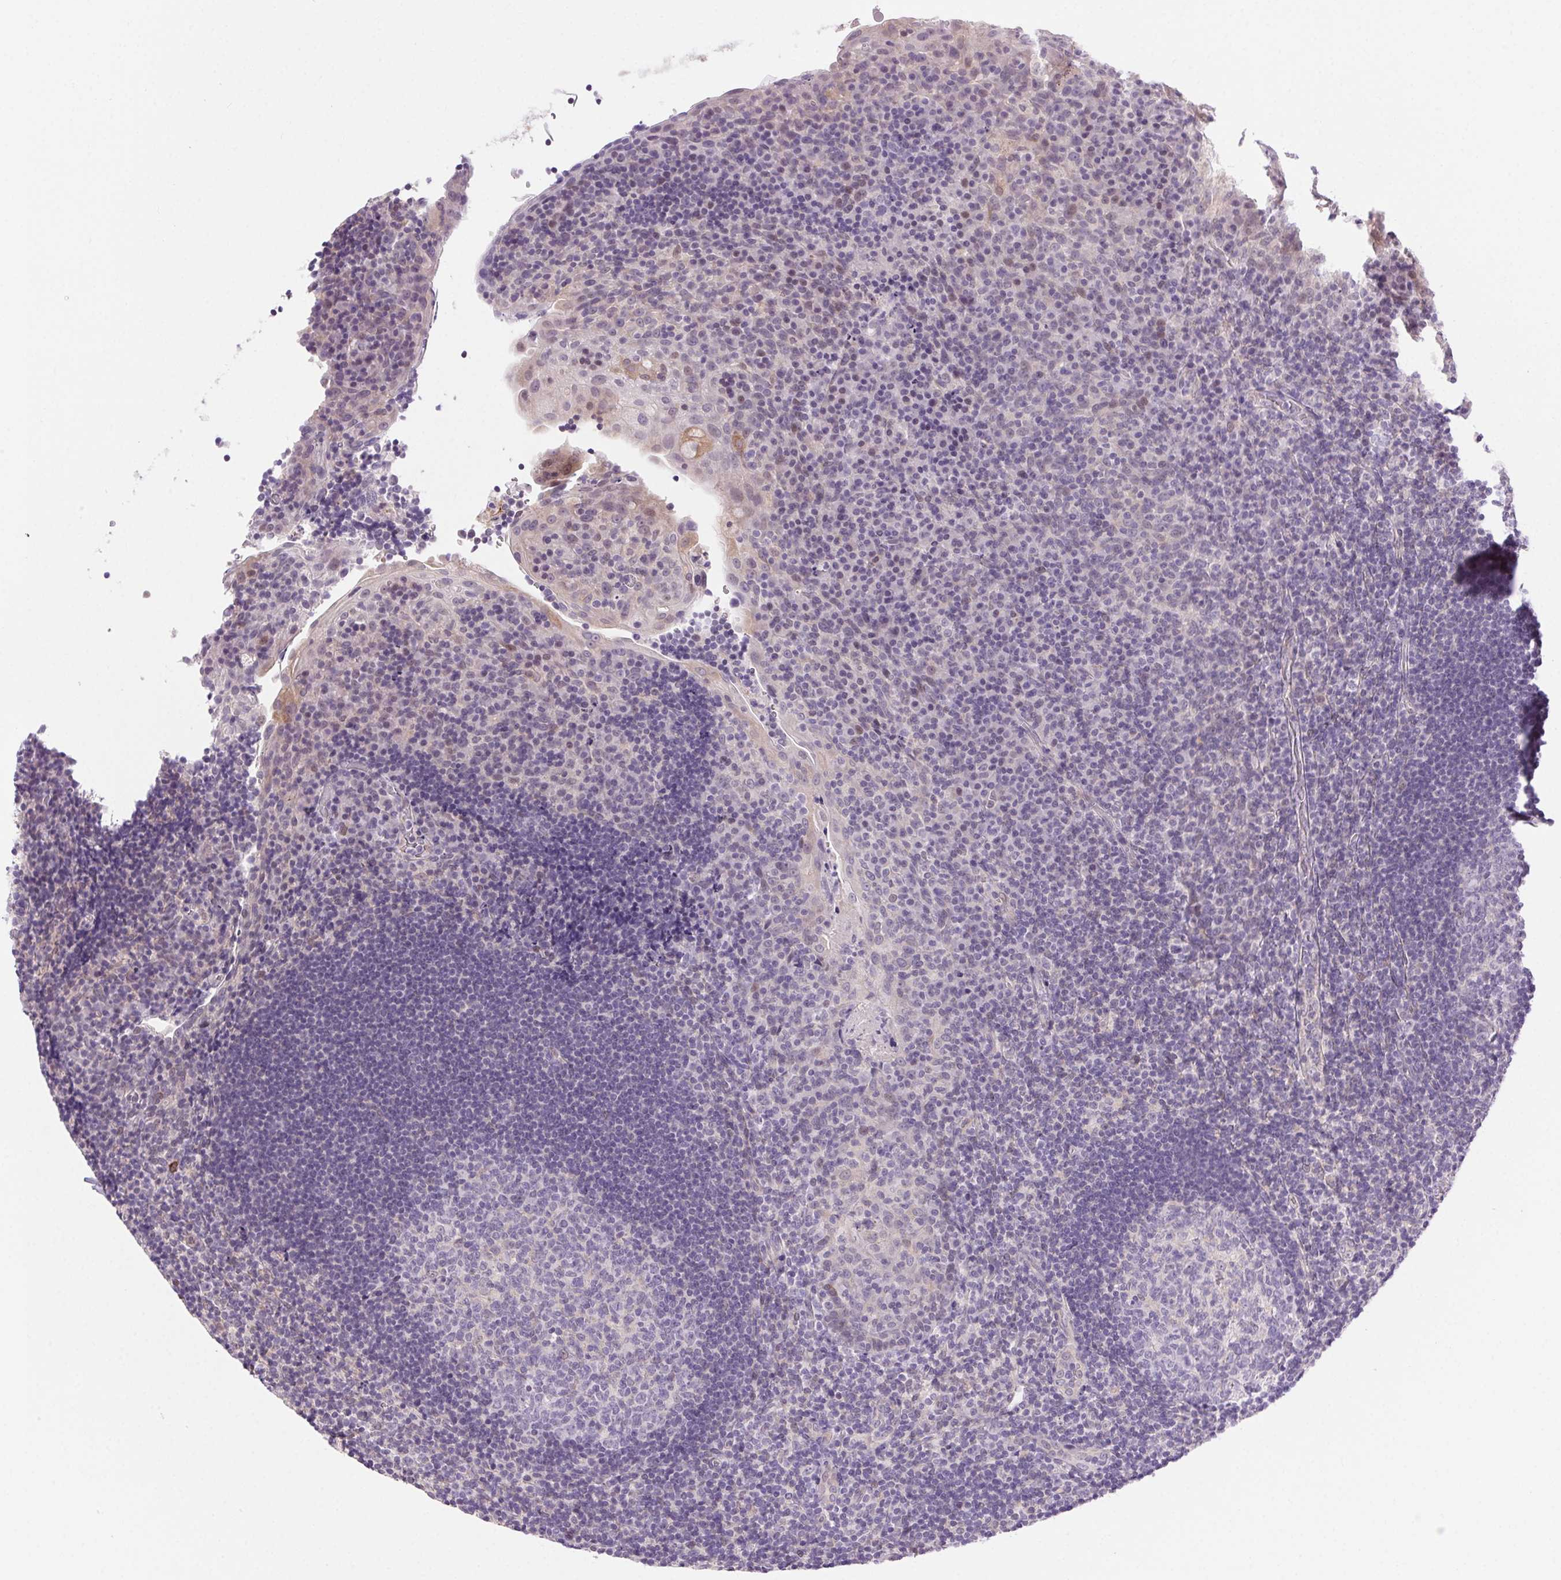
{"staining": {"intensity": "negative", "quantity": "none", "location": "none"}, "tissue": "tonsil", "cell_type": "Germinal center cells", "image_type": "normal", "snomed": [{"axis": "morphology", "description": "Normal tissue, NOS"}, {"axis": "topography", "description": "Tonsil"}], "caption": "This is an IHC image of unremarkable human tonsil. There is no expression in germinal center cells.", "gene": "SYT11", "patient": {"sex": "male", "age": 17}}